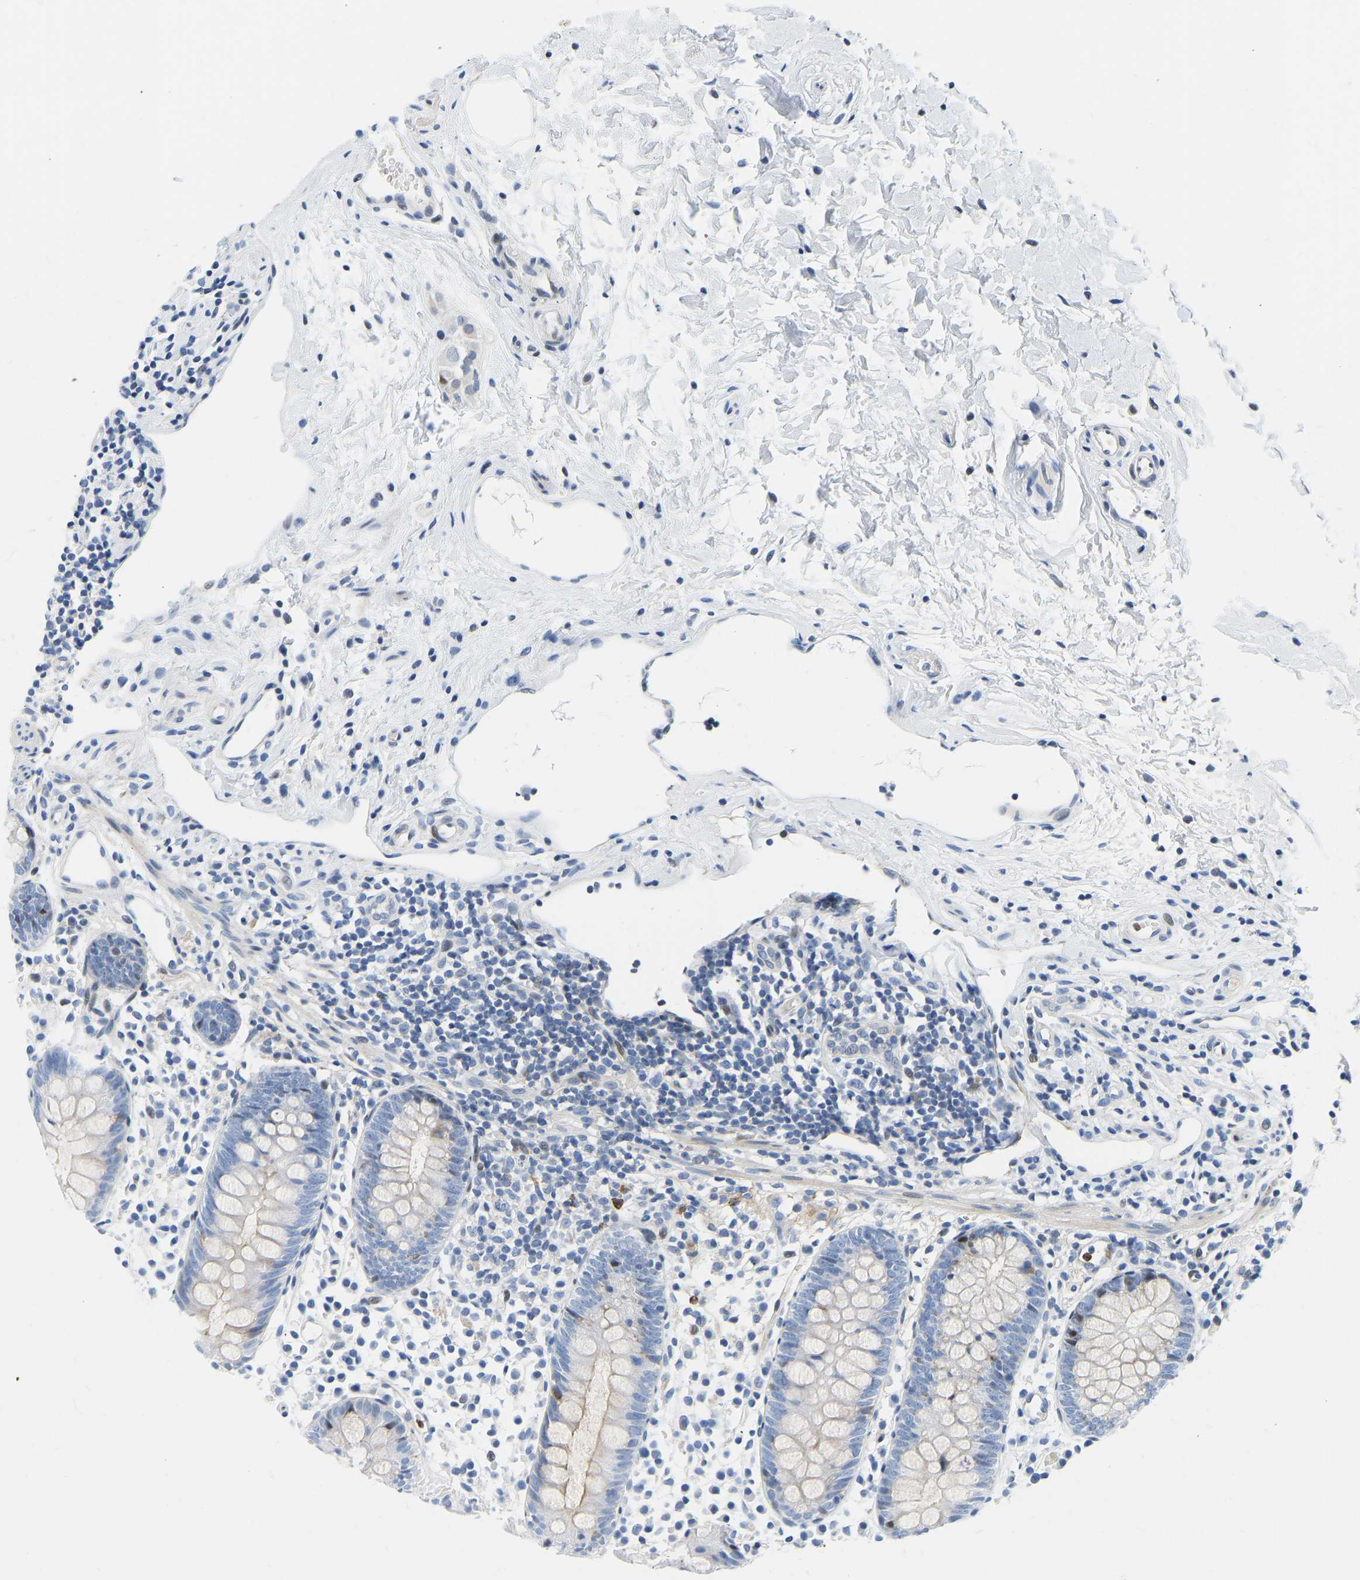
{"staining": {"intensity": "negative", "quantity": "none", "location": "none"}, "tissue": "appendix", "cell_type": "Glandular cells", "image_type": "normal", "snomed": [{"axis": "morphology", "description": "Normal tissue, NOS"}, {"axis": "topography", "description": "Appendix"}], "caption": "Micrograph shows no significant protein positivity in glandular cells of benign appendix.", "gene": "HDAC5", "patient": {"sex": "female", "age": 20}}